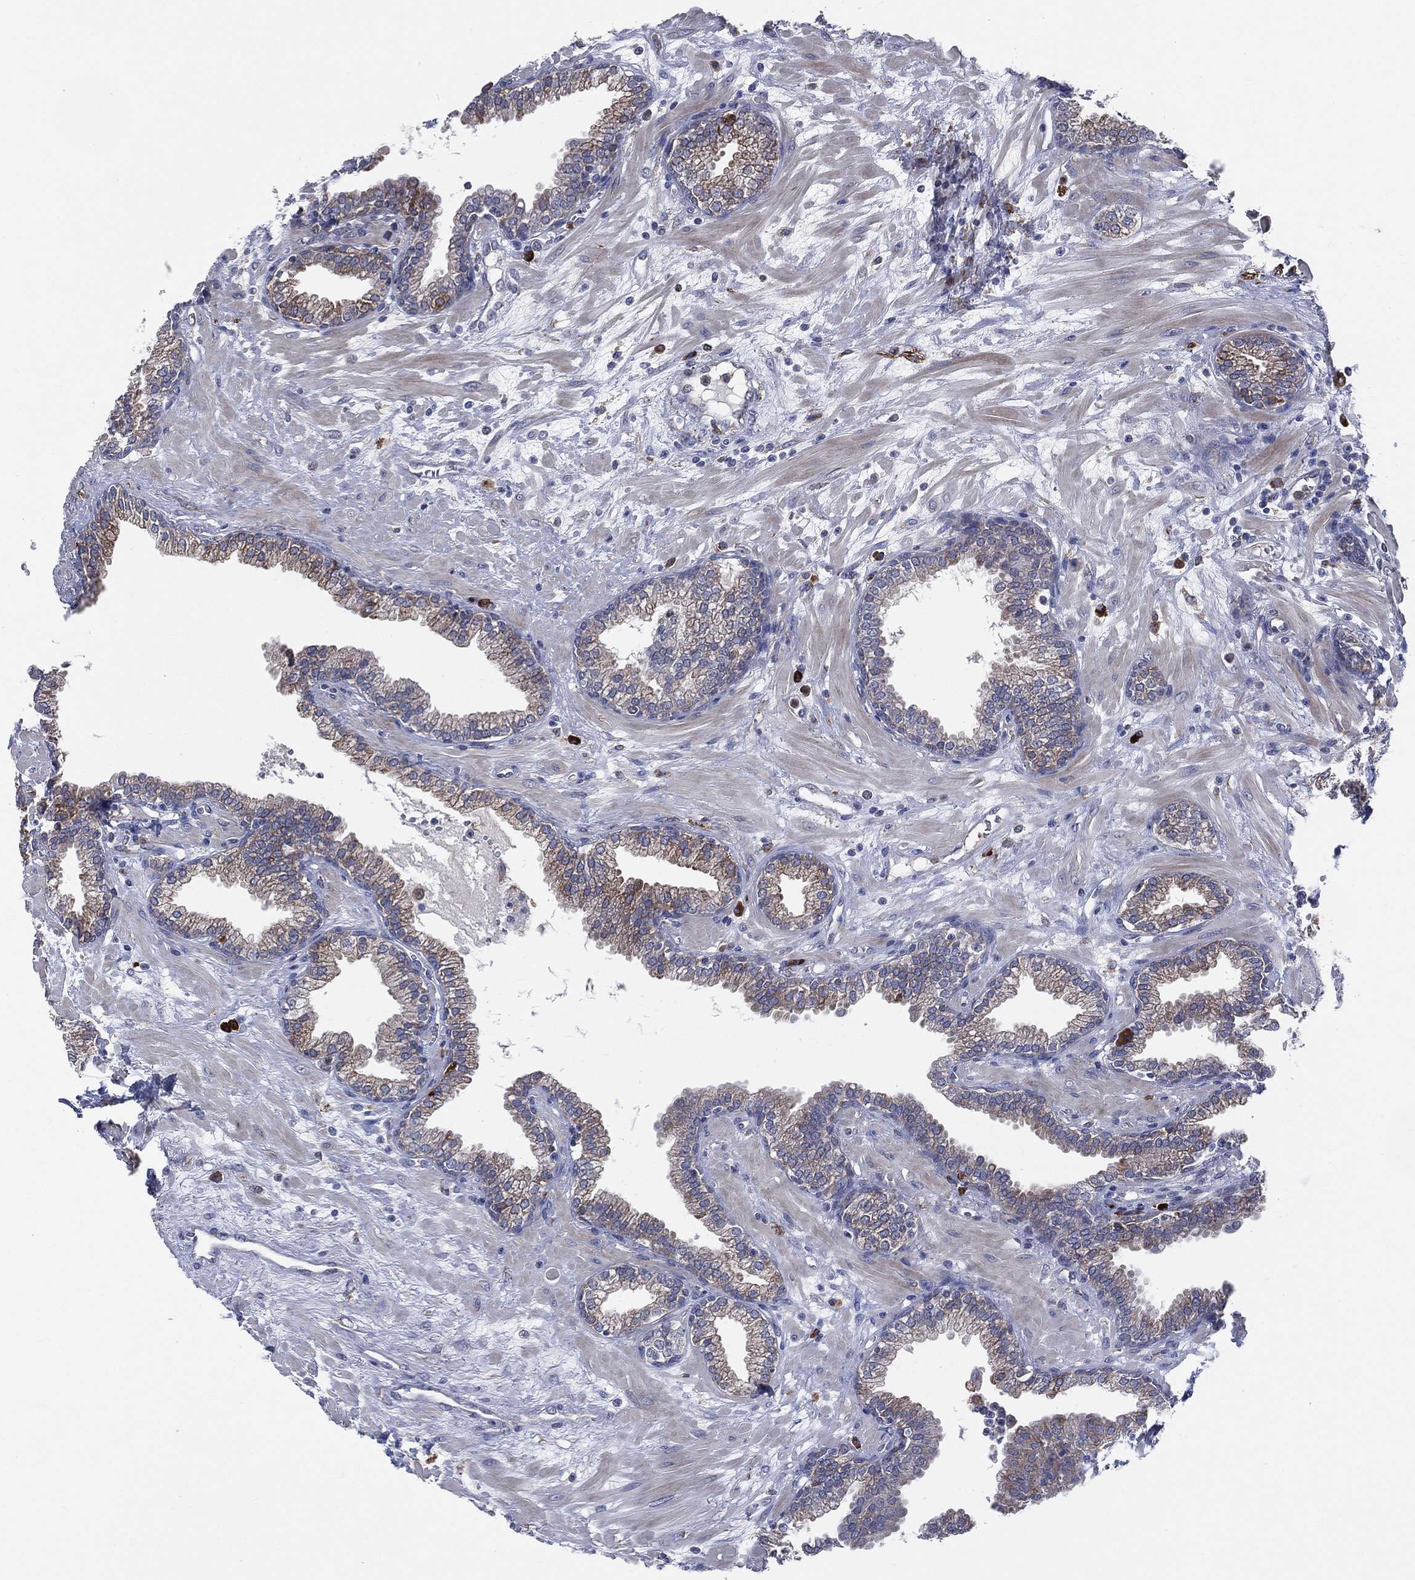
{"staining": {"intensity": "moderate", "quantity": "25%-75%", "location": "cytoplasmic/membranous"}, "tissue": "prostate", "cell_type": "Glandular cells", "image_type": "normal", "snomed": [{"axis": "morphology", "description": "Normal tissue, NOS"}, {"axis": "topography", "description": "Prostate"}], "caption": "A medium amount of moderate cytoplasmic/membranous staining is present in about 25%-75% of glandular cells in normal prostate.", "gene": "CCDC159", "patient": {"sex": "male", "age": 64}}